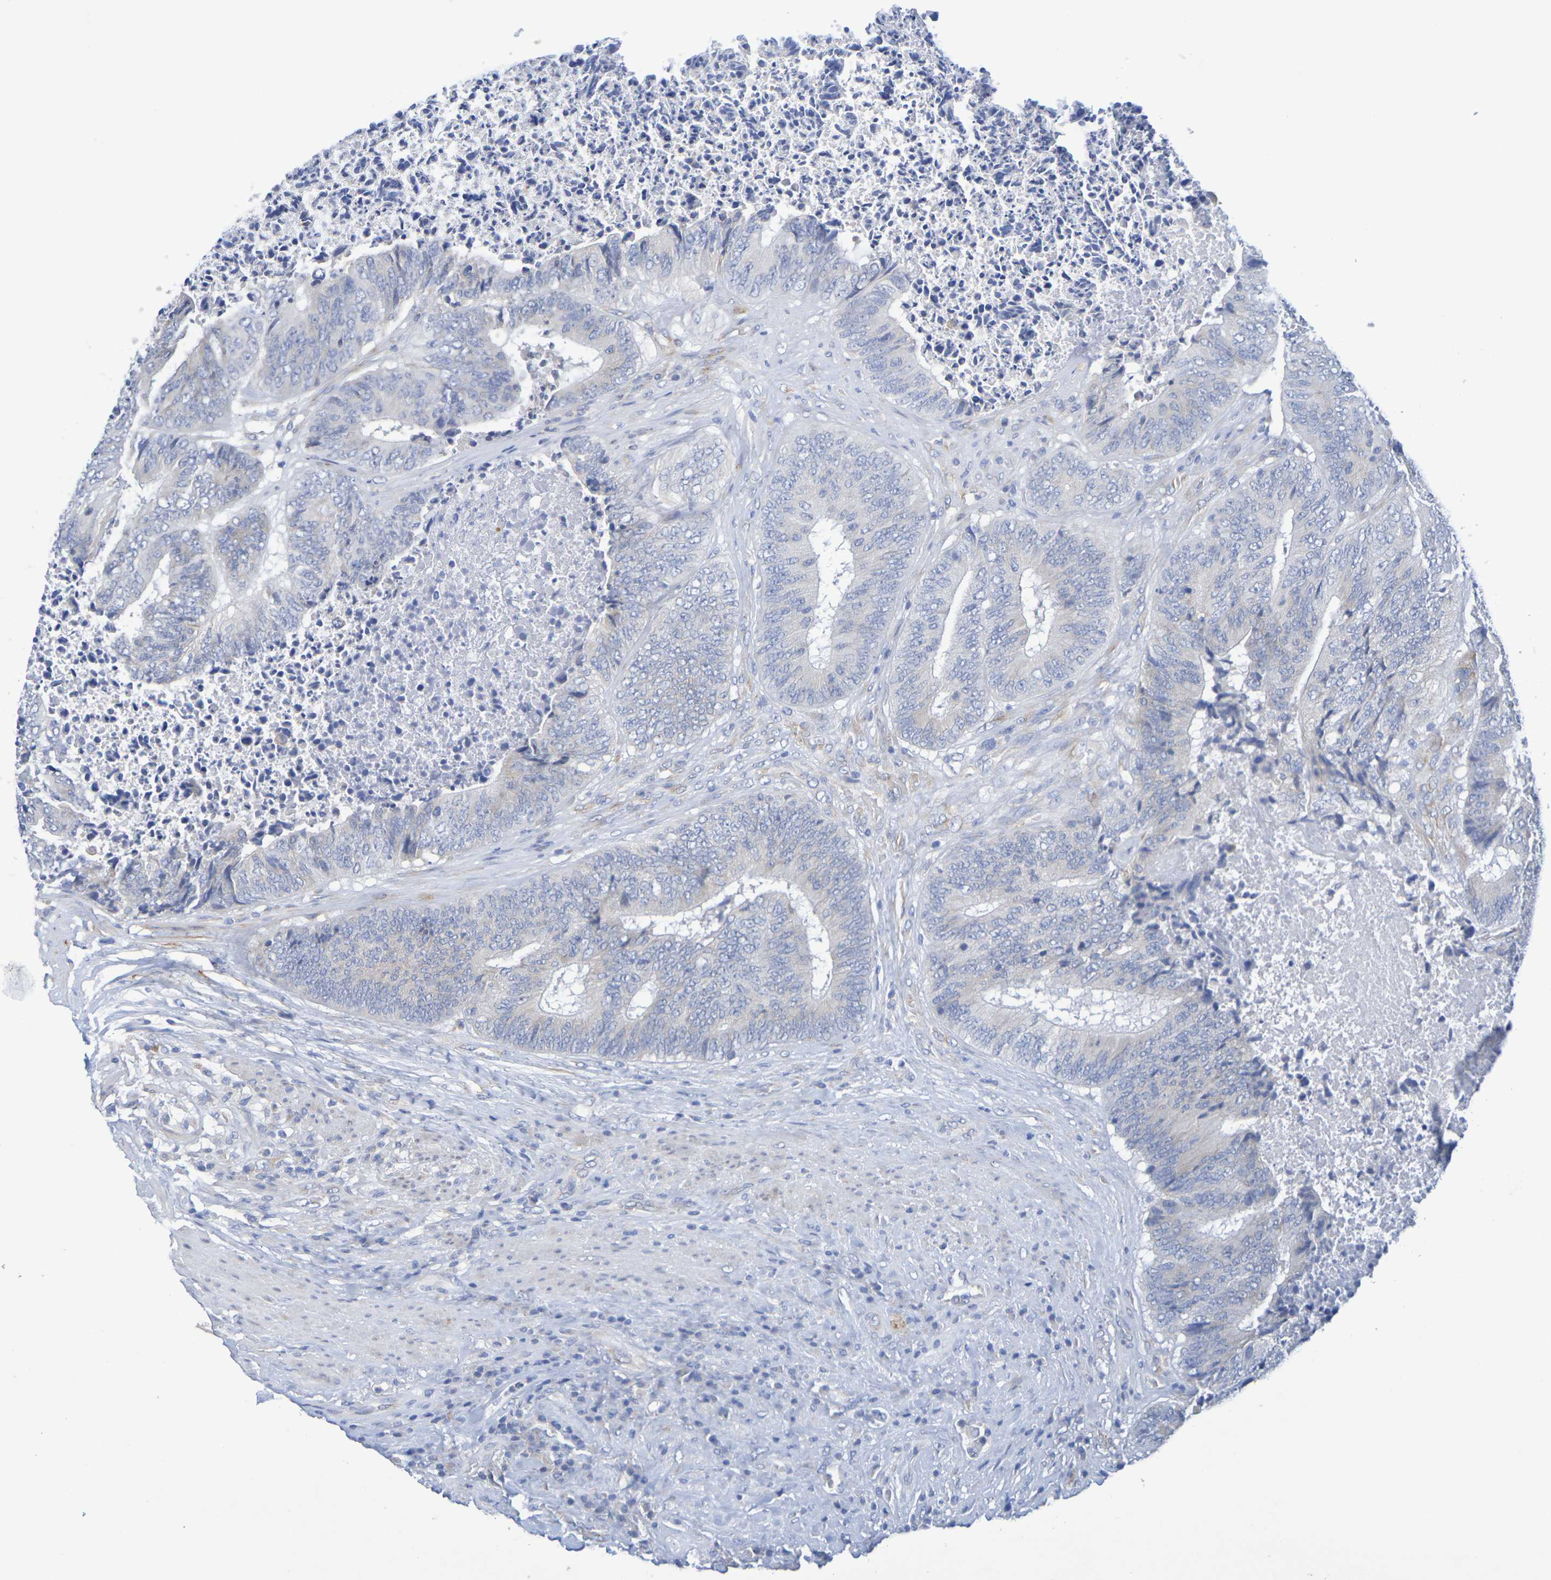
{"staining": {"intensity": "weak", "quantity": "25%-75%", "location": "cytoplasmic/membranous"}, "tissue": "colorectal cancer", "cell_type": "Tumor cells", "image_type": "cancer", "snomed": [{"axis": "morphology", "description": "Adenocarcinoma, NOS"}, {"axis": "topography", "description": "Rectum"}], "caption": "Human adenocarcinoma (colorectal) stained for a protein (brown) shows weak cytoplasmic/membranous positive positivity in about 25%-75% of tumor cells.", "gene": "TMCC3", "patient": {"sex": "male", "age": 72}}